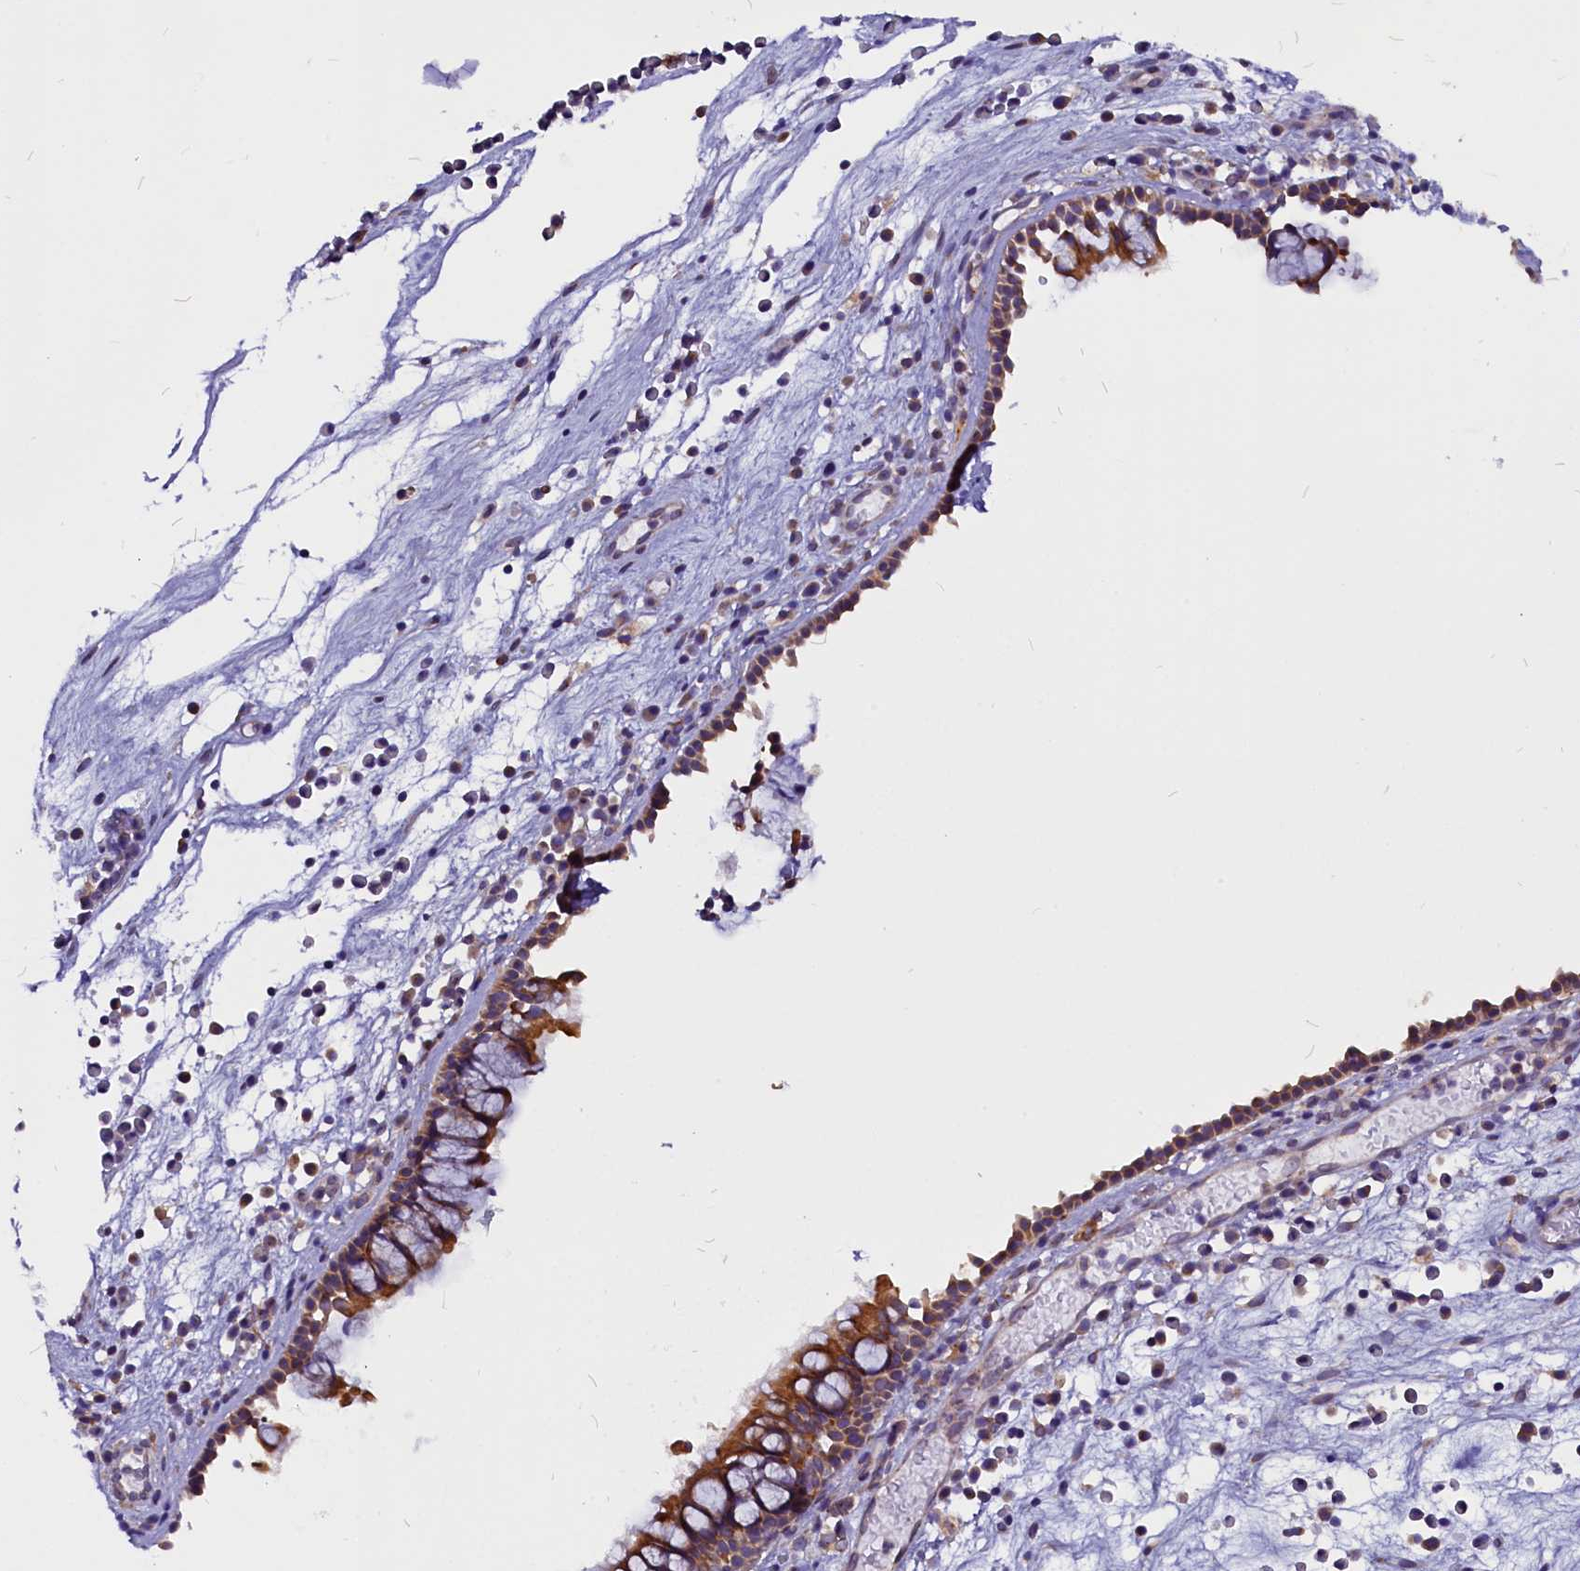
{"staining": {"intensity": "moderate", "quantity": ">75%", "location": "cytoplasmic/membranous"}, "tissue": "nasopharynx", "cell_type": "Respiratory epithelial cells", "image_type": "normal", "snomed": [{"axis": "morphology", "description": "Normal tissue, NOS"}, {"axis": "morphology", "description": "Inflammation, NOS"}, {"axis": "morphology", "description": "Malignant melanoma, Metastatic site"}, {"axis": "topography", "description": "Nasopharynx"}], "caption": "Immunohistochemical staining of unremarkable nasopharynx demonstrates moderate cytoplasmic/membranous protein positivity in approximately >75% of respiratory epithelial cells. The protein is shown in brown color, while the nuclei are stained blue.", "gene": "CEP170", "patient": {"sex": "male", "age": 70}}